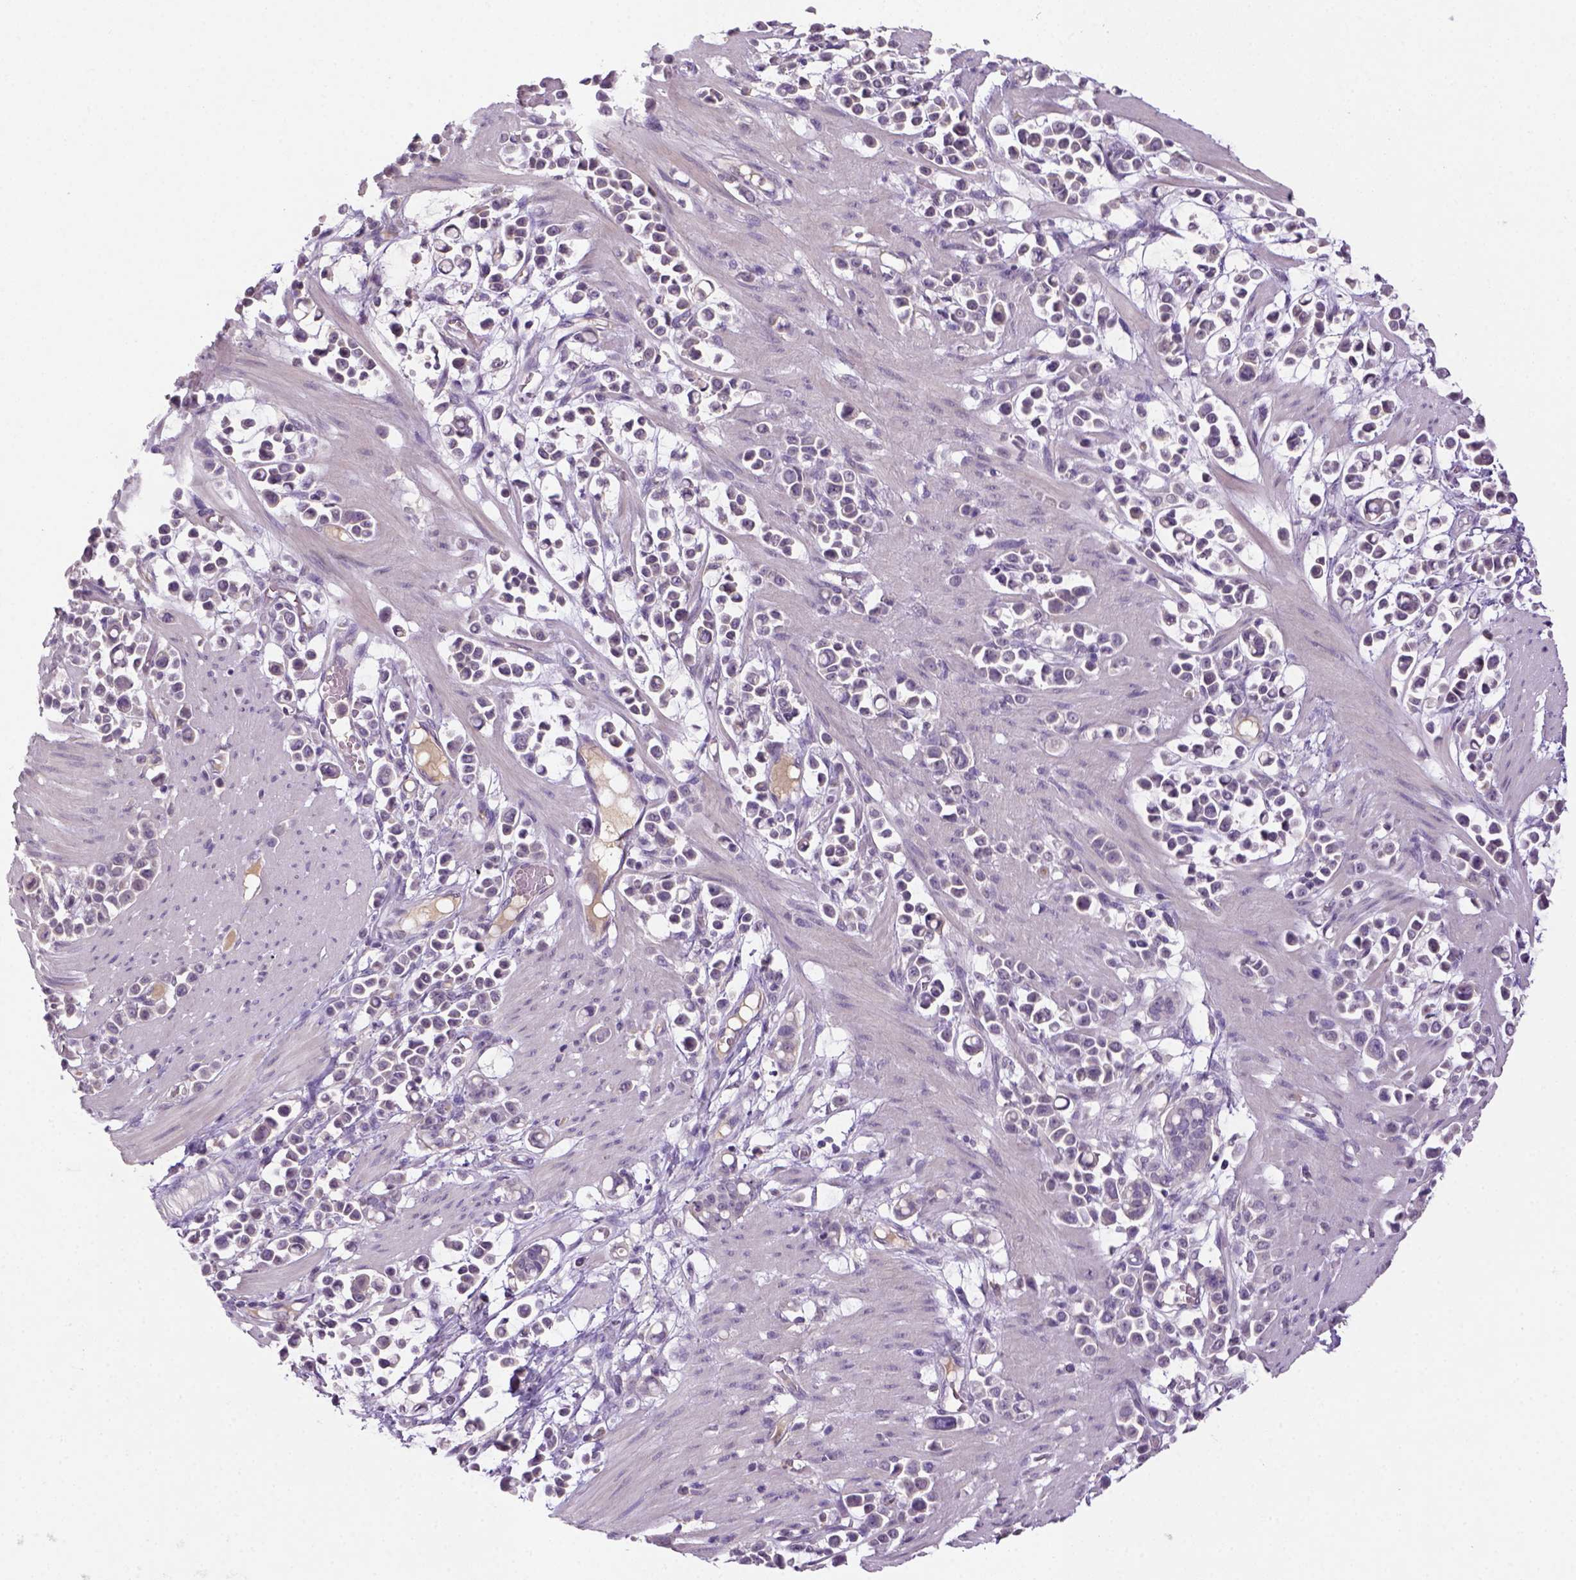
{"staining": {"intensity": "negative", "quantity": "none", "location": "none"}, "tissue": "stomach cancer", "cell_type": "Tumor cells", "image_type": "cancer", "snomed": [{"axis": "morphology", "description": "Adenocarcinoma, NOS"}, {"axis": "topography", "description": "Stomach"}], "caption": "Immunohistochemistry histopathology image of neoplastic tissue: stomach cancer stained with DAB (3,3'-diaminobenzidine) shows no significant protein staining in tumor cells. The staining was performed using DAB to visualize the protein expression in brown, while the nuclei were stained in blue with hematoxylin (Magnification: 20x).", "gene": "NLGN2", "patient": {"sex": "male", "age": 82}}